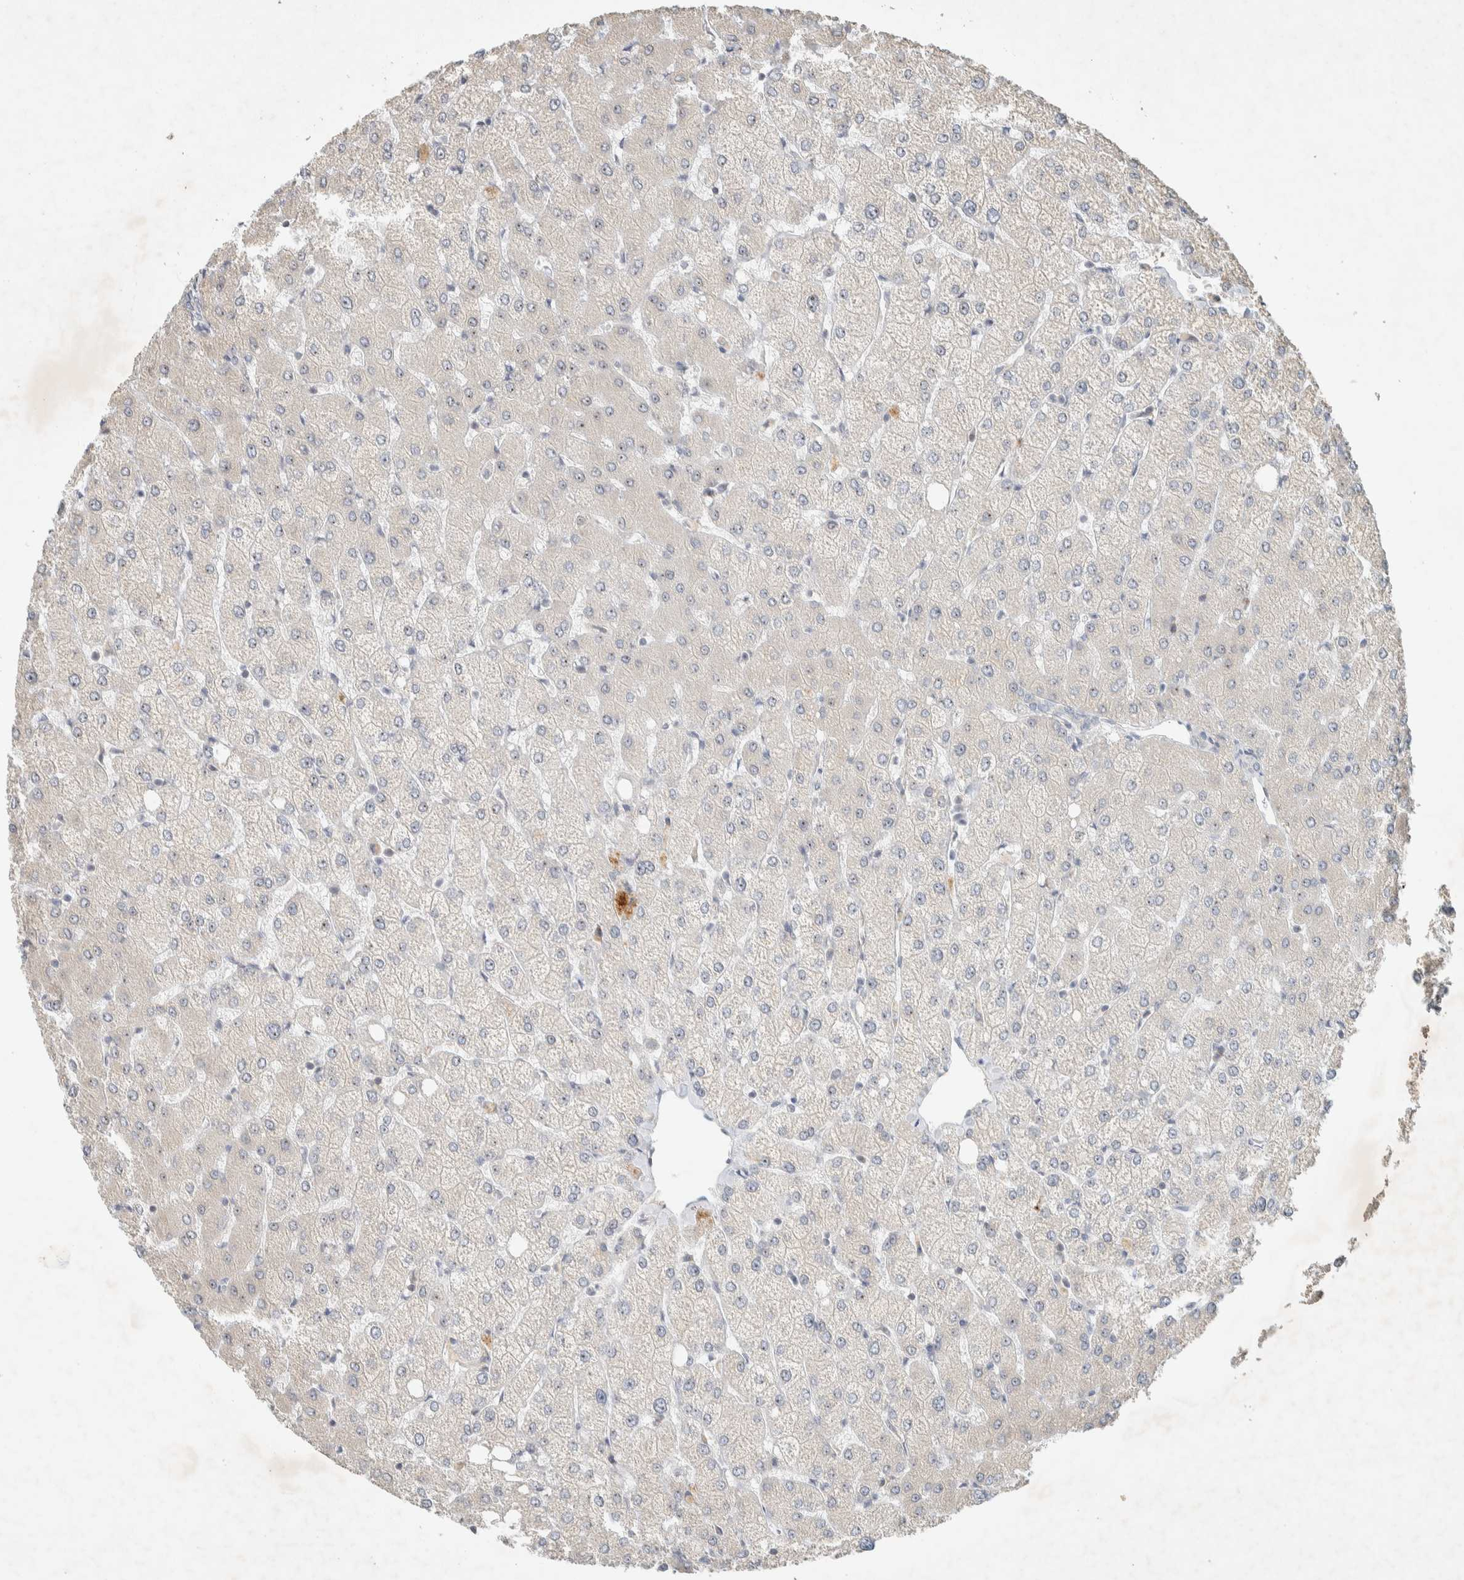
{"staining": {"intensity": "negative", "quantity": "none", "location": "none"}, "tissue": "liver", "cell_type": "Cholangiocytes", "image_type": "normal", "snomed": [{"axis": "morphology", "description": "Normal tissue, NOS"}, {"axis": "topography", "description": "Liver"}], "caption": "Histopathology image shows no protein expression in cholangiocytes of benign liver.", "gene": "KLHL40", "patient": {"sex": "female", "age": 54}}